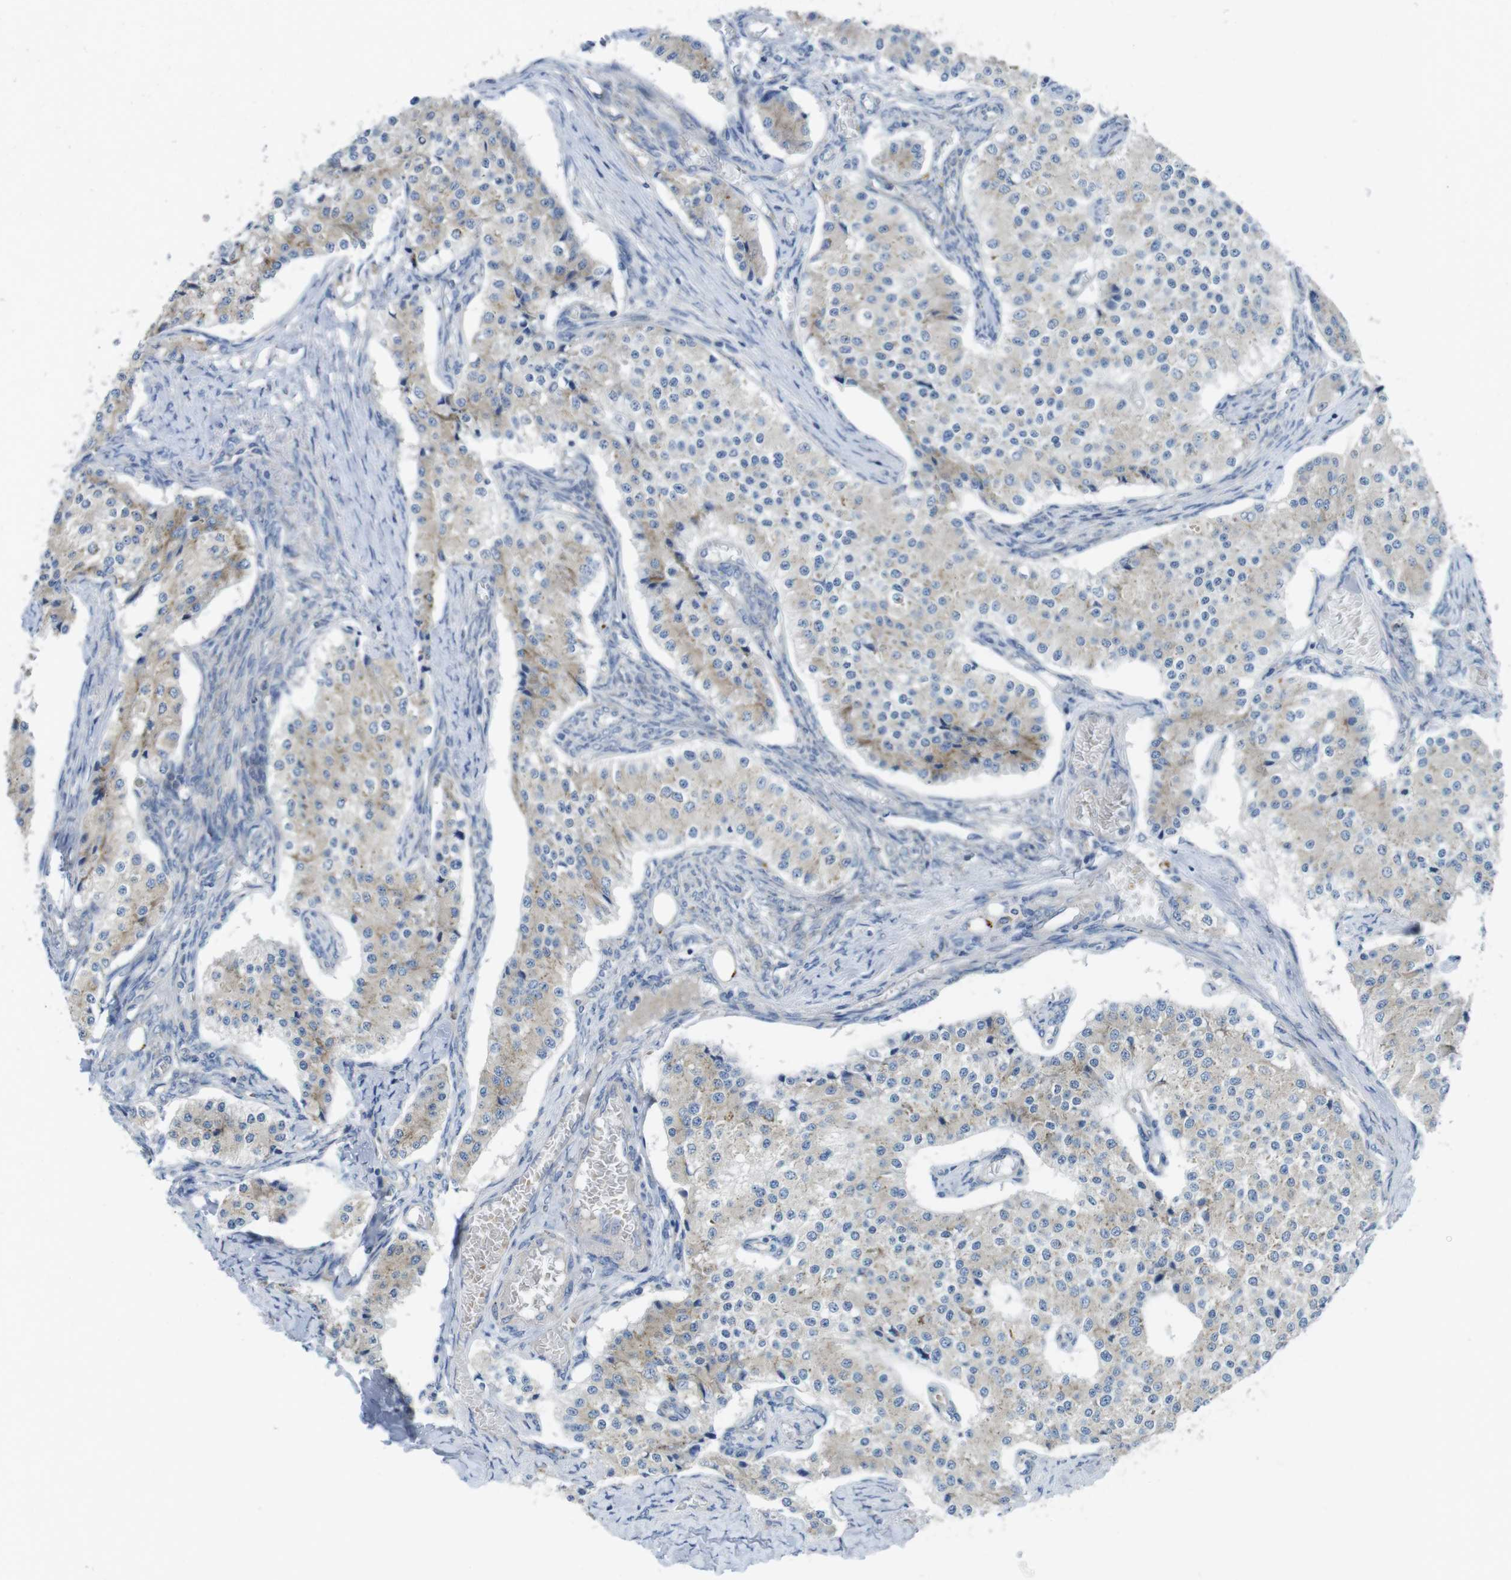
{"staining": {"intensity": "weak", "quantity": ">75%", "location": "cytoplasmic/membranous"}, "tissue": "carcinoid", "cell_type": "Tumor cells", "image_type": "cancer", "snomed": [{"axis": "morphology", "description": "Carcinoid, malignant, NOS"}, {"axis": "topography", "description": "Colon"}], "caption": "Brown immunohistochemical staining in human malignant carcinoid exhibits weak cytoplasmic/membranous positivity in approximately >75% of tumor cells.", "gene": "TMEM234", "patient": {"sex": "female", "age": 52}}